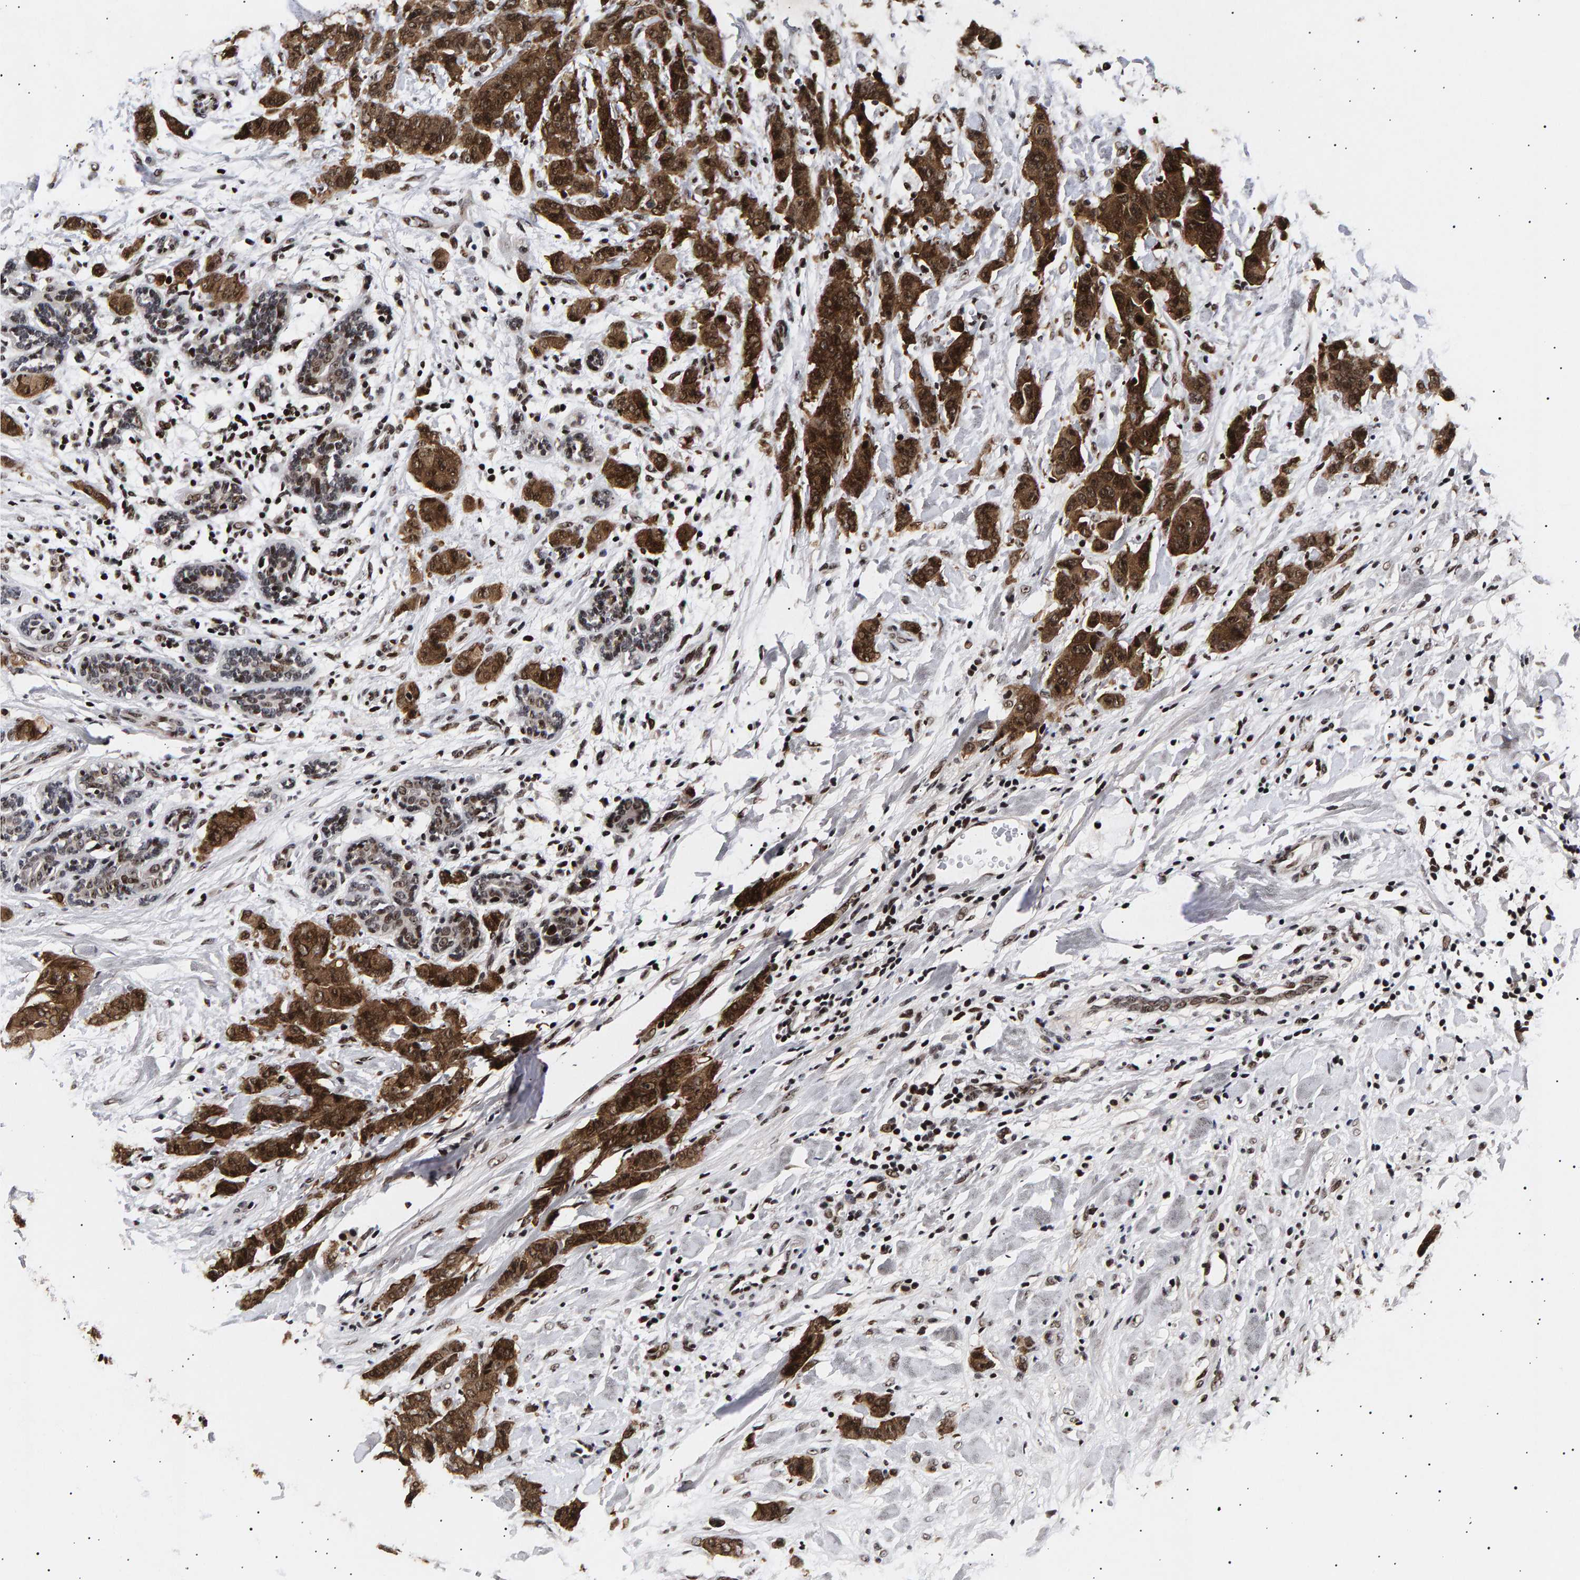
{"staining": {"intensity": "moderate", "quantity": ">75%", "location": "cytoplasmic/membranous,nuclear"}, "tissue": "breast cancer", "cell_type": "Tumor cells", "image_type": "cancer", "snomed": [{"axis": "morphology", "description": "Normal tissue, NOS"}, {"axis": "morphology", "description": "Duct carcinoma"}, {"axis": "topography", "description": "Breast"}], "caption": "Breast cancer (intraductal carcinoma) stained with immunohistochemistry reveals moderate cytoplasmic/membranous and nuclear staining in approximately >75% of tumor cells.", "gene": "ANKRD40", "patient": {"sex": "female", "age": 40}}